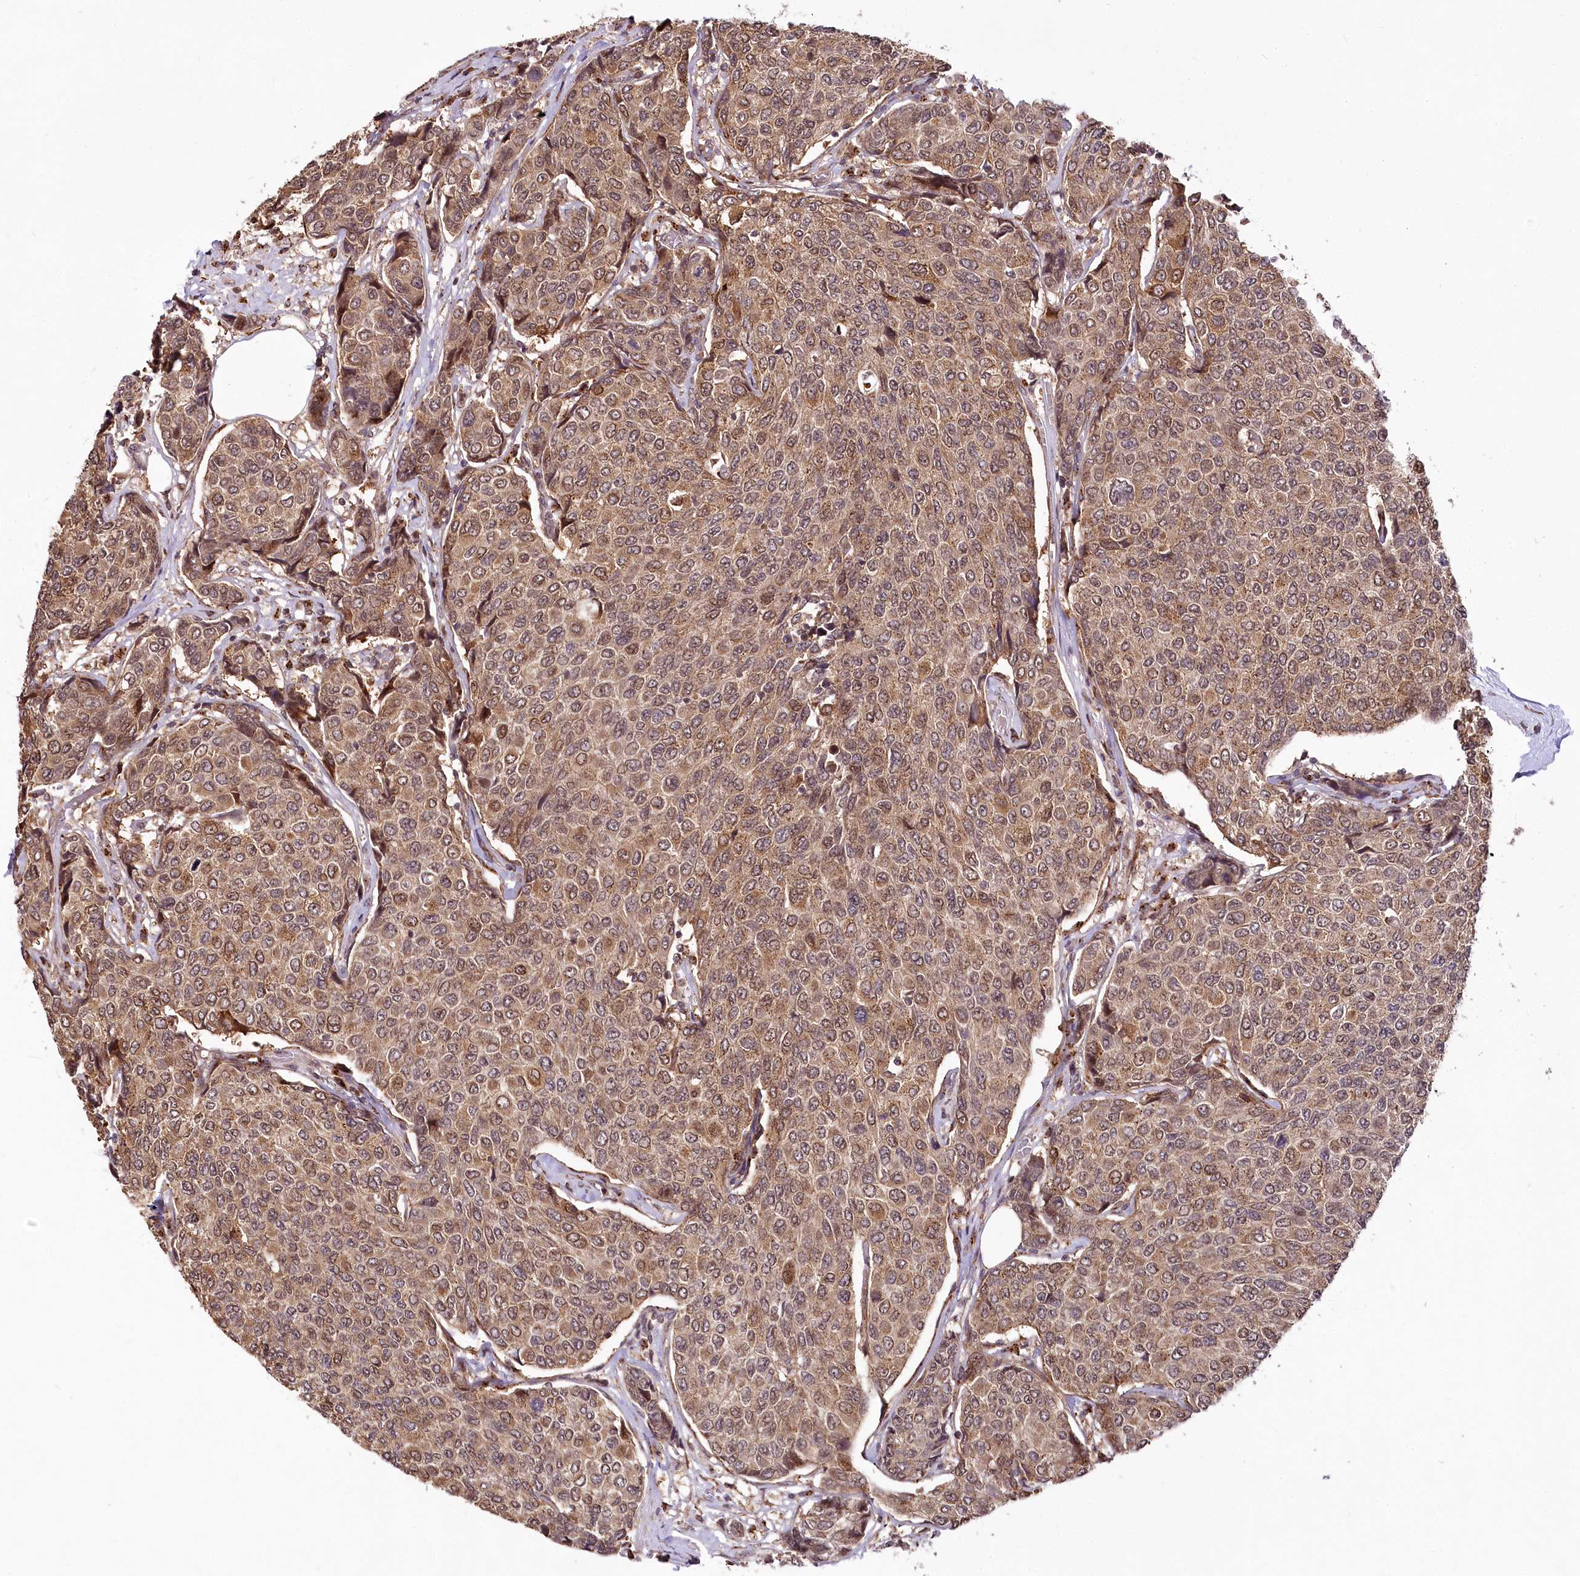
{"staining": {"intensity": "moderate", "quantity": ">75%", "location": "cytoplasmic/membranous,nuclear"}, "tissue": "breast cancer", "cell_type": "Tumor cells", "image_type": "cancer", "snomed": [{"axis": "morphology", "description": "Duct carcinoma"}, {"axis": "topography", "description": "Breast"}], "caption": "This image exhibits IHC staining of breast cancer, with medium moderate cytoplasmic/membranous and nuclear positivity in approximately >75% of tumor cells.", "gene": "COPG1", "patient": {"sex": "female", "age": 55}}